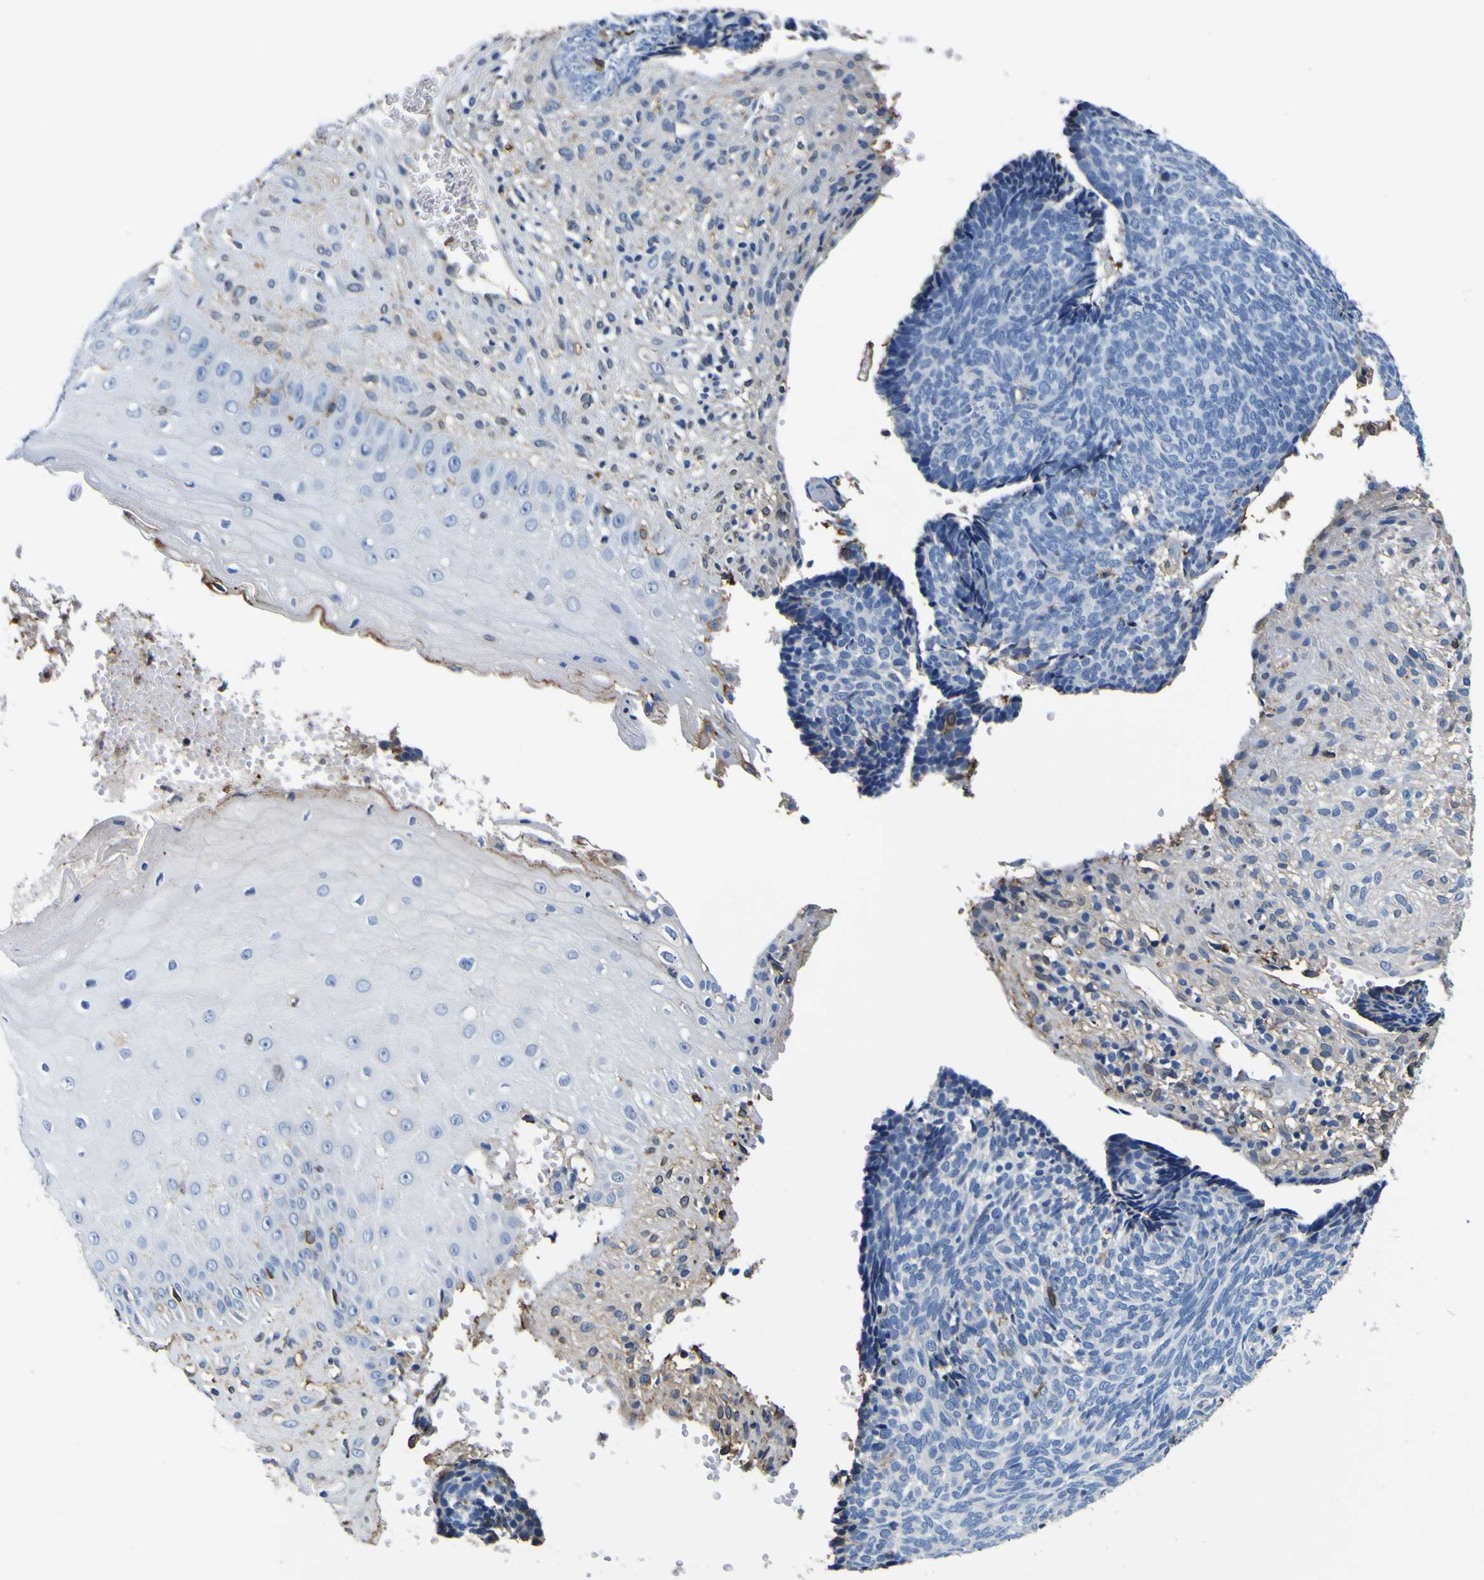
{"staining": {"intensity": "negative", "quantity": "none", "location": "none"}, "tissue": "skin cancer", "cell_type": "Tumor cells", "image_type": "cancer", "snomed": [{"axis": "morphology", "description": "Basal cell carcinoma"}, {"axis": "topography", "description": "Skin"}], "caption": "The immunohistochemistry micrograph has no significant positivity in tumor cells of skin basal cell carcinoma tissue.", "gene": "PXDN", "patient": {"sex": "male", "age": 84}}